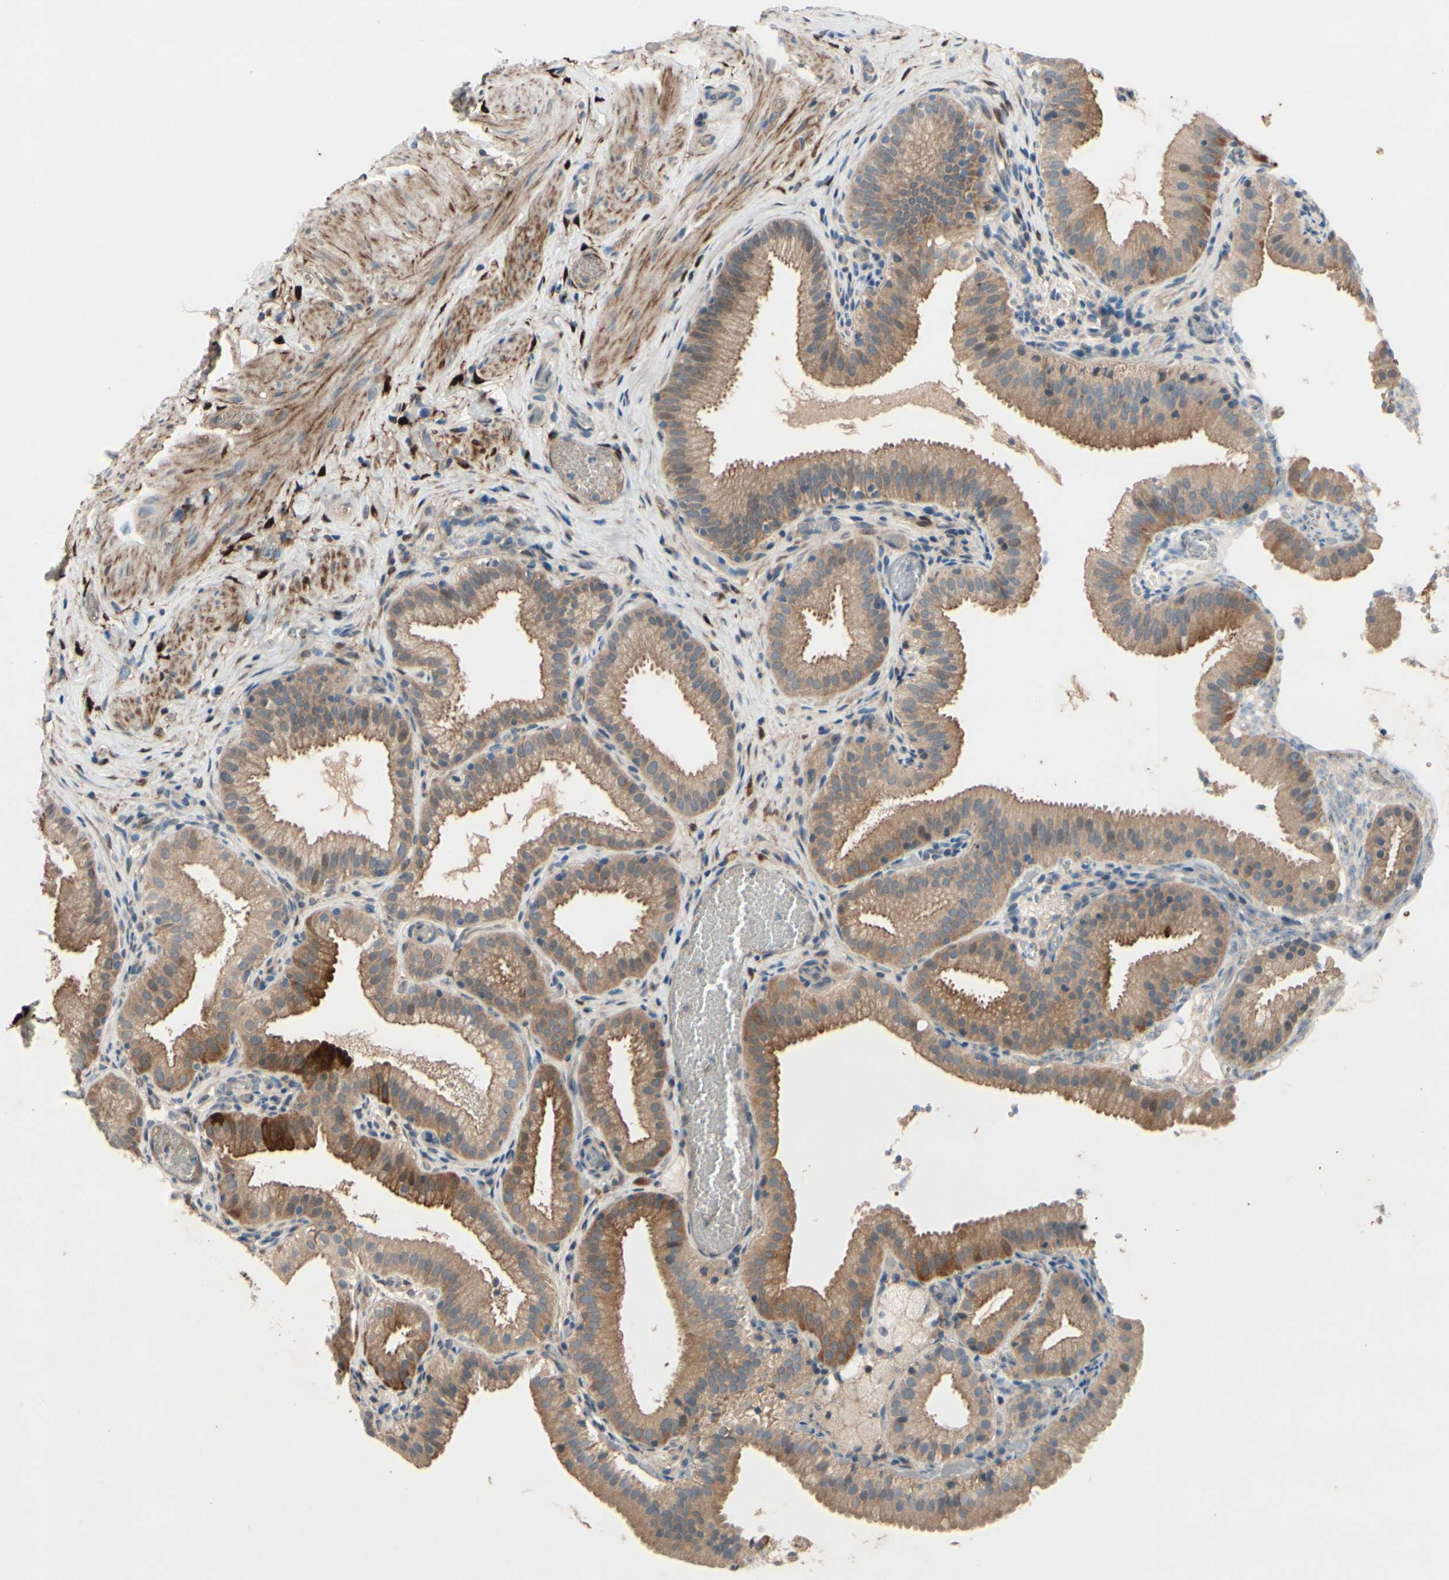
{"staining": {"intensity": "moderate", "quantity": ">75%", "location": "cytoplasmic/membranous"}, "tissue": "gallbladder", "cell_type": "Glandular cells", "image_type": "normal", "snomed": [{"axis": "morphology", "description": "Normal tissue, NOS"}, {"axis": "topography", "description": "Gallbladder"}], "caption": "Protein staining by immunohistochemistry (IHC) shows moderate cytoplasmic/membranous expression in about >75% of glandular cells in benign gallbladder. The staining was performed using DAB (3,3'-diaminobenzidine), with brown indicating positive protein expression. Nuclei are stained blue with hematoxylin.", "gene": "ICAM5", "patient": {"sex": "male", "age": 54}}